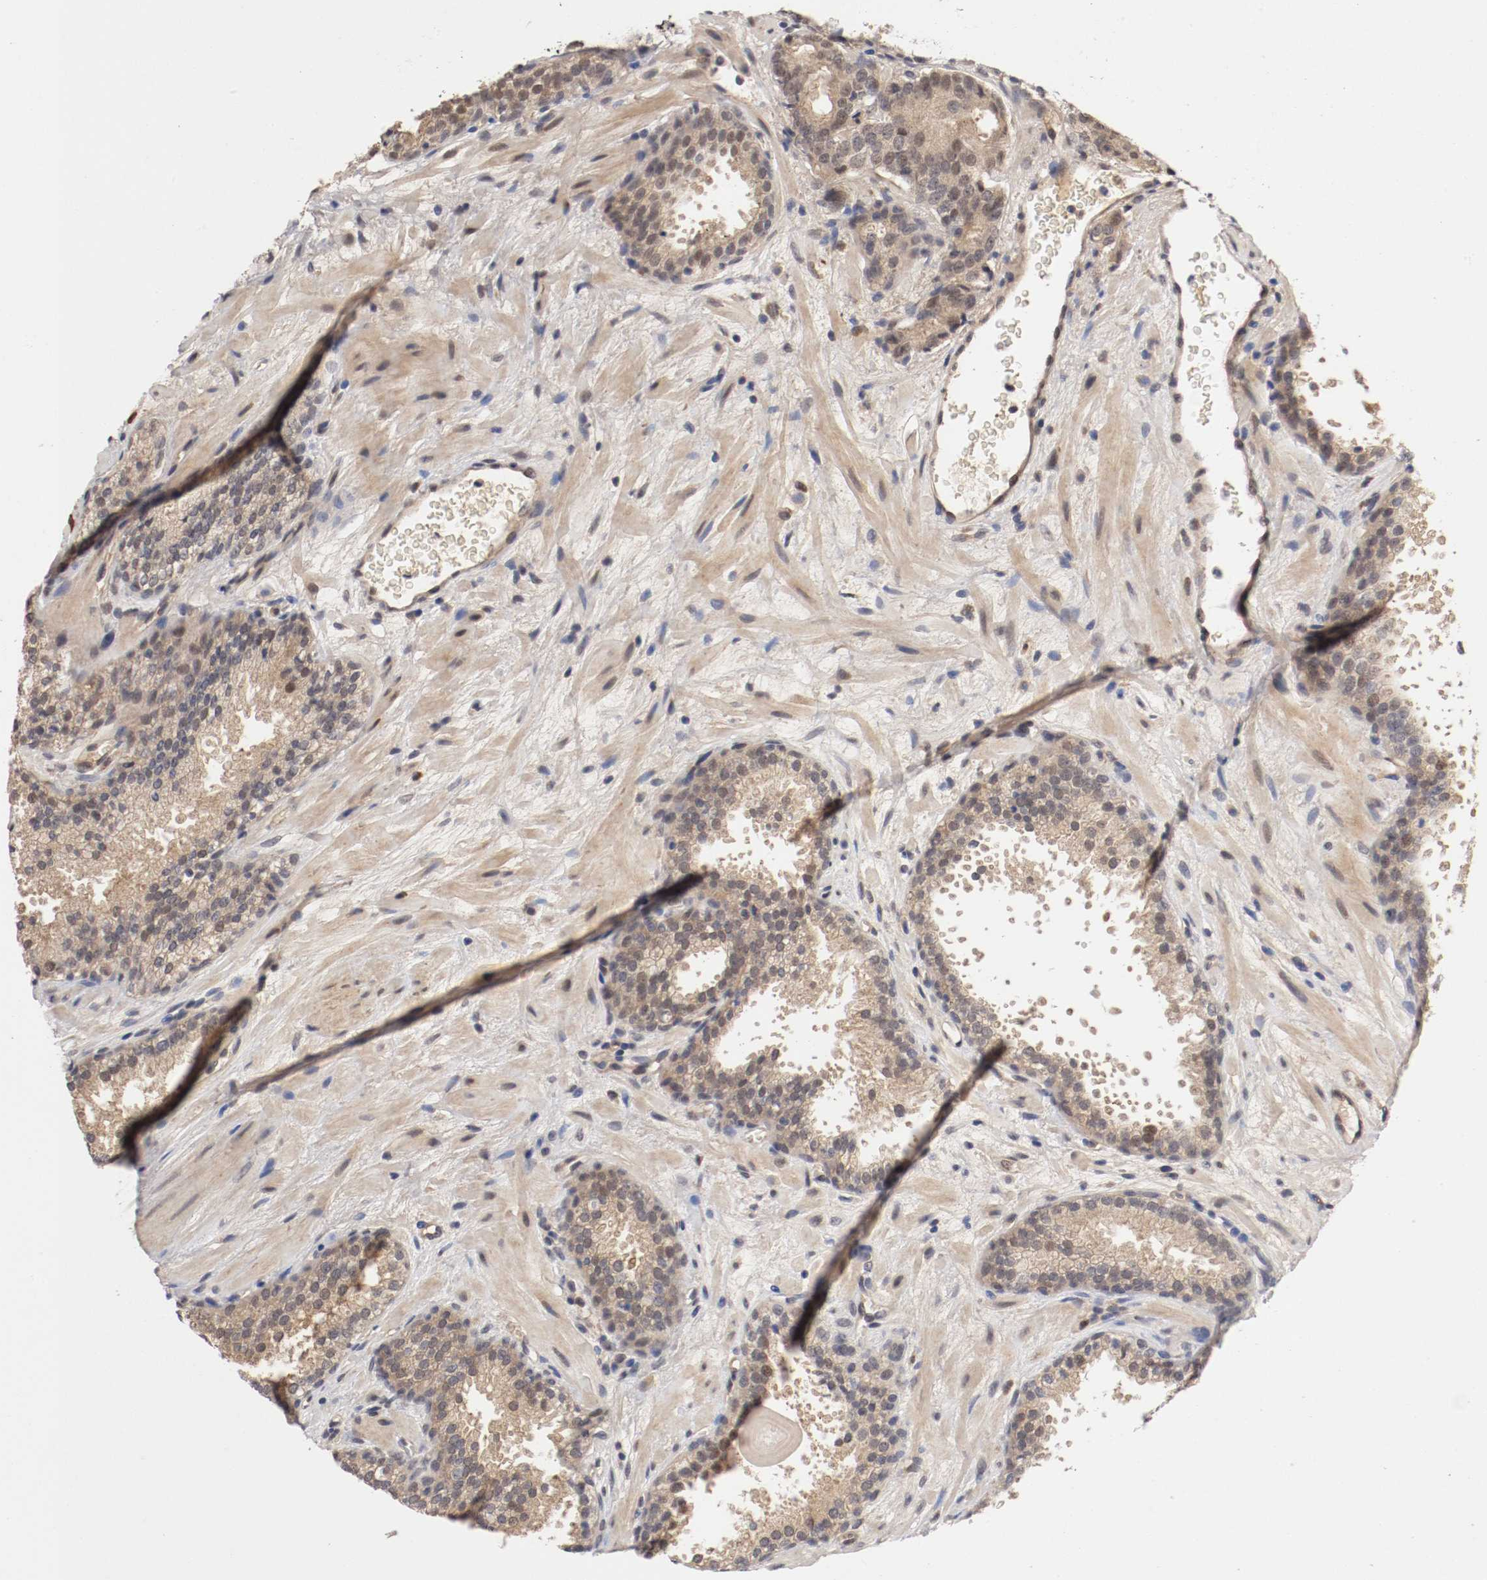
{"staining": {"intensity": "weak", "quantity": ">75%", "location": "cytoplasmic/membranous"}, "tissue": "prostate cancer", "cell_type": "Tumor cells", "image_type": "cancer", "snomed": [{"axis": "morphology", "description": "Adenocarcinoma, High grade"}, {"axis": "topography", "description": "Prostate"}], "caption": "High-magnification brightfield microscopy of prostate high-grade adenocarcinoma stained with DAB (brown) and counterstained with hematoxylin (blue). tumor cells exhibit weak cytoplasmic/membranous positivity is seen in about>75% of cells.", "gene": "DNMT3B", "patient": {"sex": "male", "age": 58}}